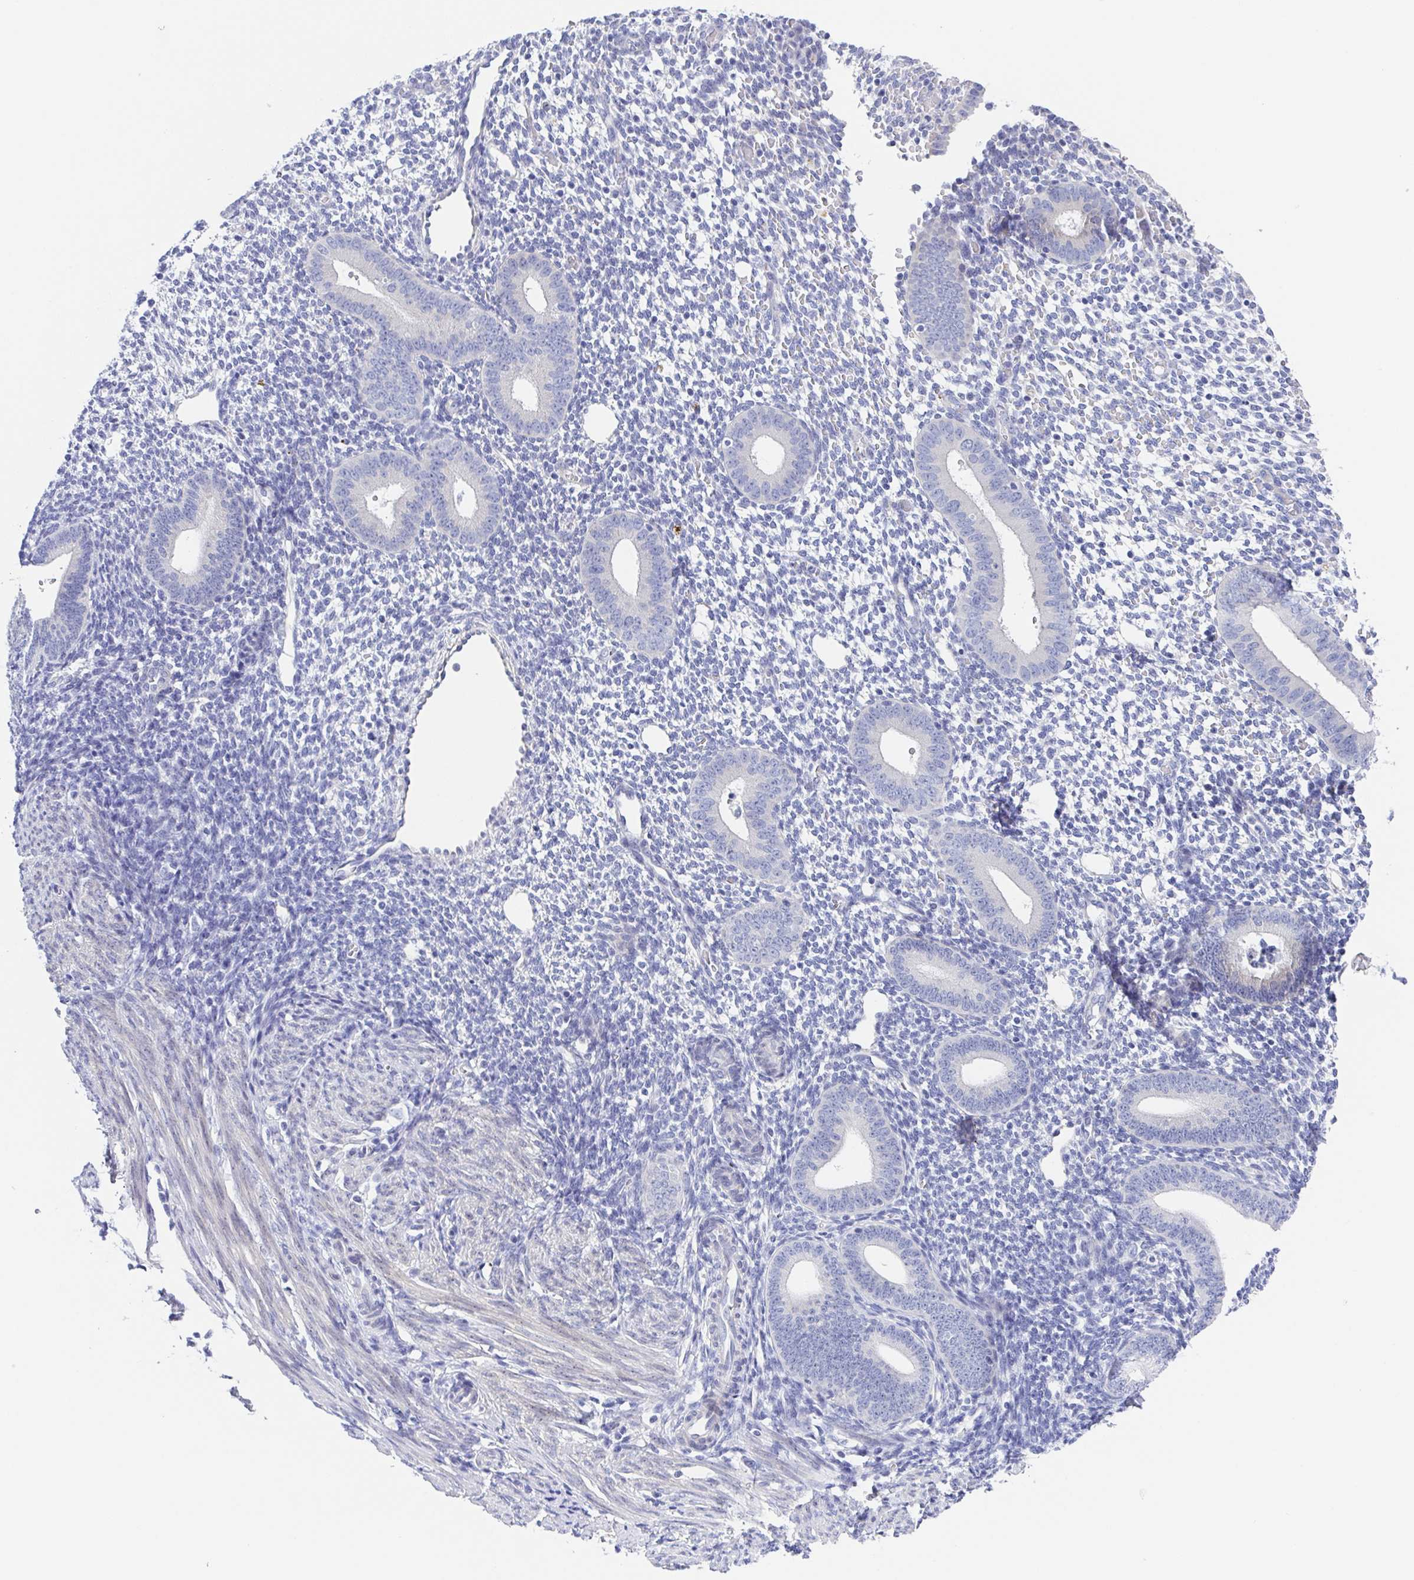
{"staining": {"intensity": "negative", "quantity": "none", "location": "none"}, "tissue": "endometrium", "cell_type": "Cells in endometrial stroma", "image_type": "normal", "snomed": [{"axis": "morphology", "description": "Normal tissue, NOS"}, {"axis": "topography", "description": "Endometrium"}], "caption": "An image of human endometrium is negative for staining in cells in endometrial stroma. (DAB (3,3'-diaminobenzidine) immunohistochemistry (IHC) visualized using brightfield microscopy, high magnification).", "gene": "MUCL3", "patient": {"sex": "female", "age": 40}}